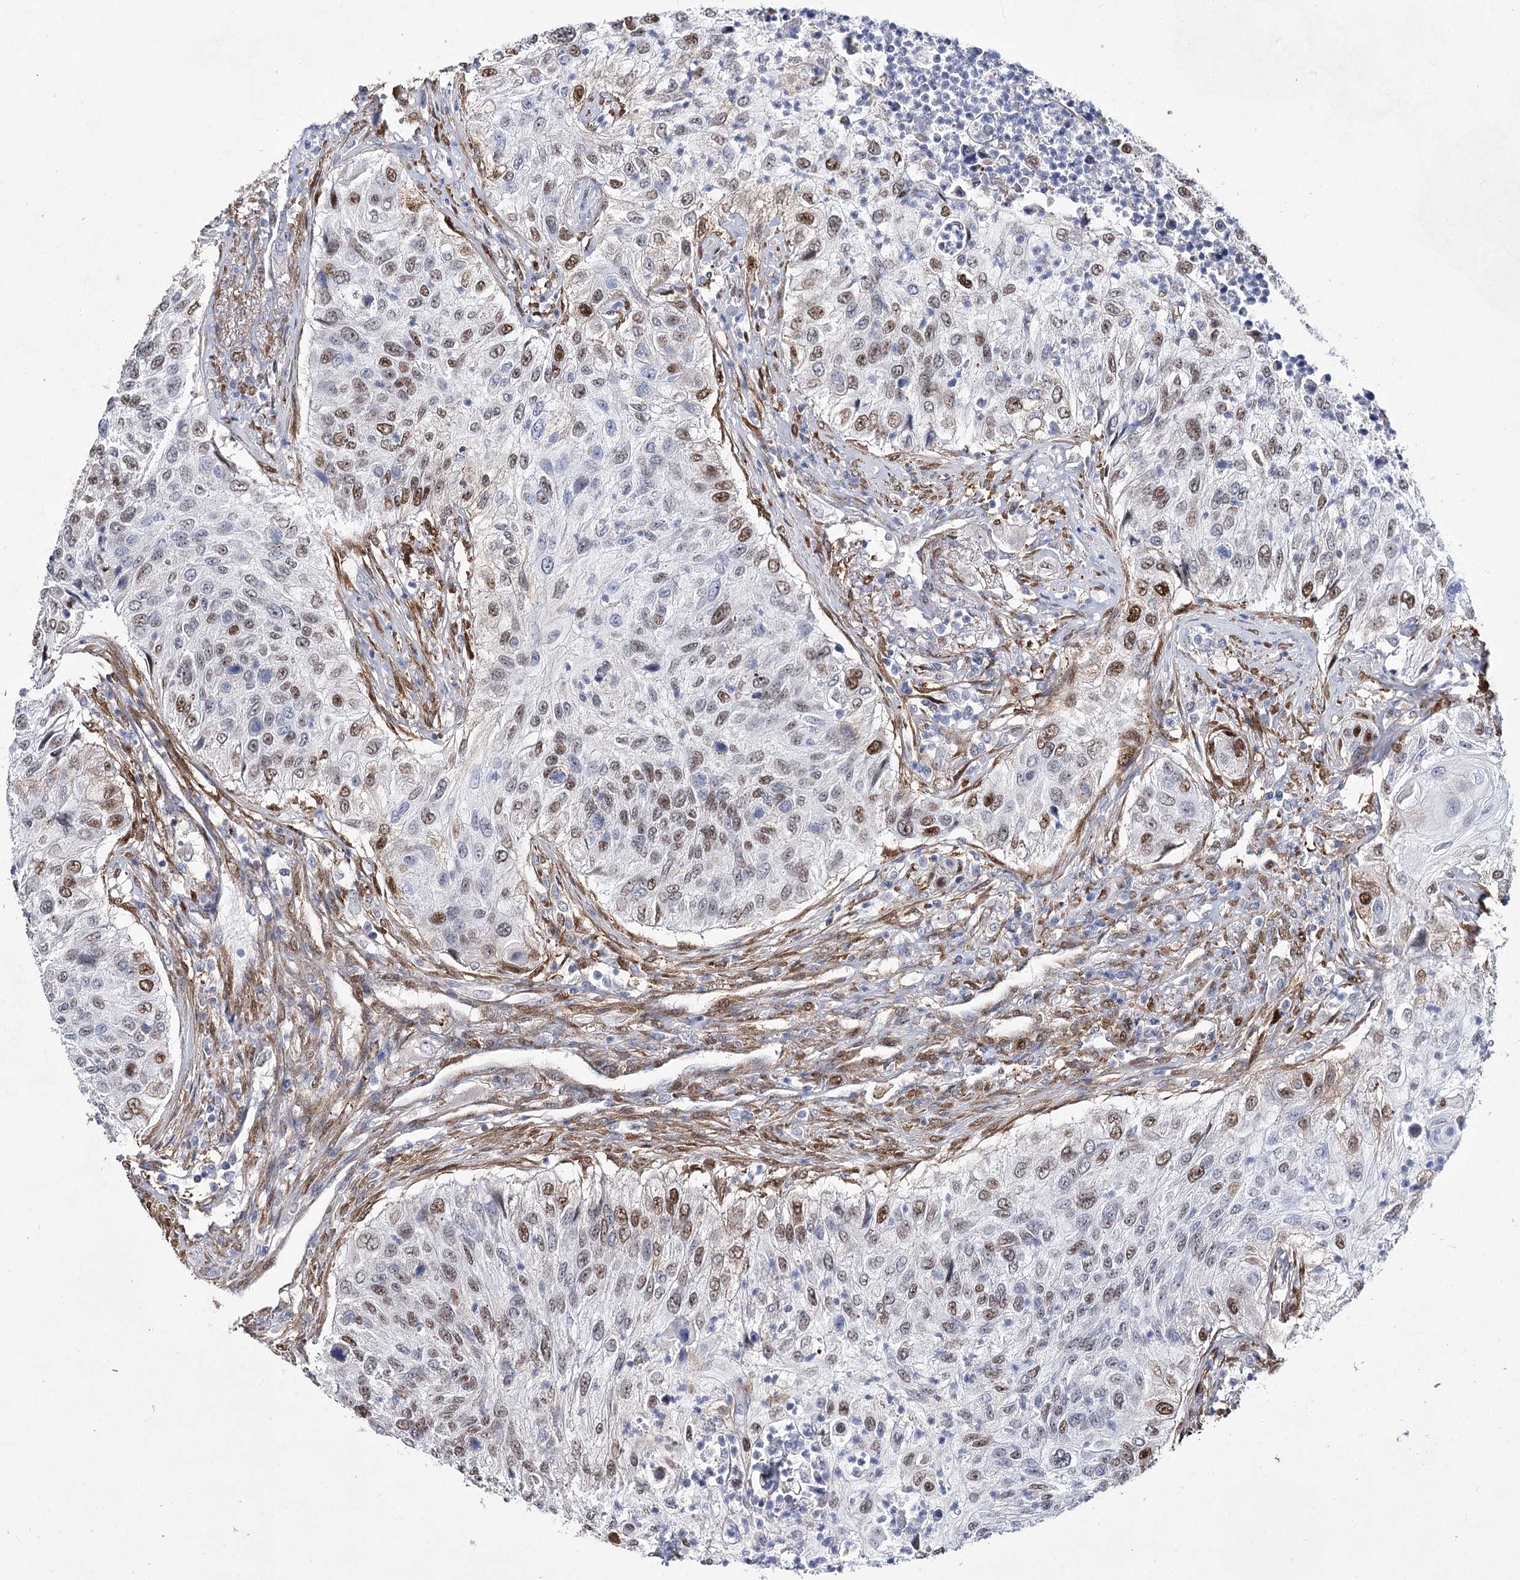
{"staining": {"intensity": "moderate", "quantity": "25%-75%", "location": "nuclear"}, "tissue": "urothelial cancer", "cell_type": "Tumor cells", "image_type": "cancer", "snomed": [{"axis": "morphology", "description": "Urothelial carcinoma, High grade"}, {"axis": "topography", "description": "Urinary bladder"}], "caption": "Moderate nuclear protein staining is appreciated in about 25%-75% of tumor cells in urothelial cancer.", "gene": "UGDH", "patient": {"sex": "female", "age": 60}}